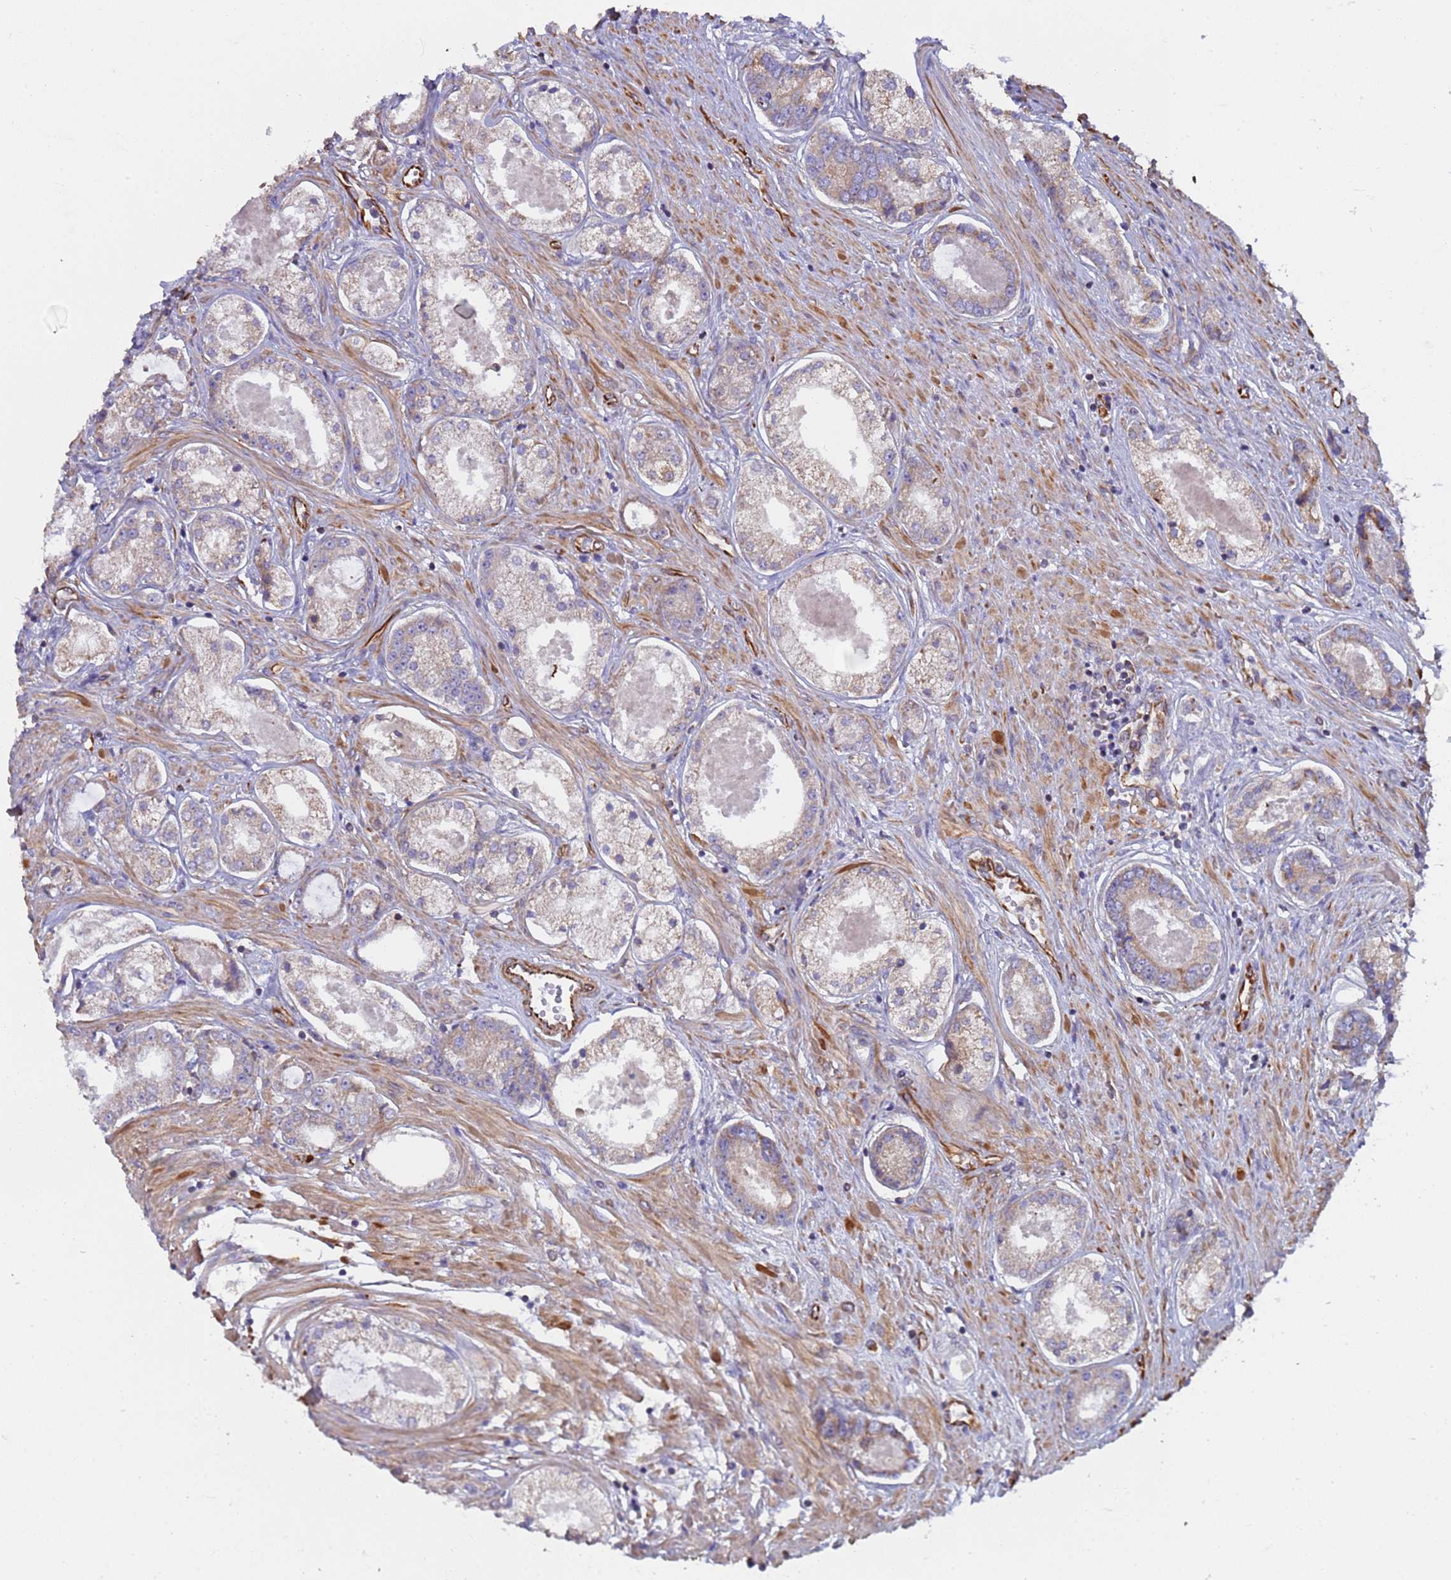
{"staining": {"intensity": "weak", "quantity": "25%-75%", "location": "cytoplasmic/membranous"}, "tissue": "prostate cancer", "cell_type": "Tumor cells", "image_type": "cancer", "snomed": [{"axis": "morphology", "description": "Adenocarcinoma, Low grade"}, {"axis": "topography", "description": "Prostate"}], "caption": "Protein staining displays weak cytoplasmic/membranous expression in approximately 25%-75% of tumor cells in prostate low-grade adenocarcinoma.", "gene": "NUDT12", "patient": {"sex": "male", "age": 68}}